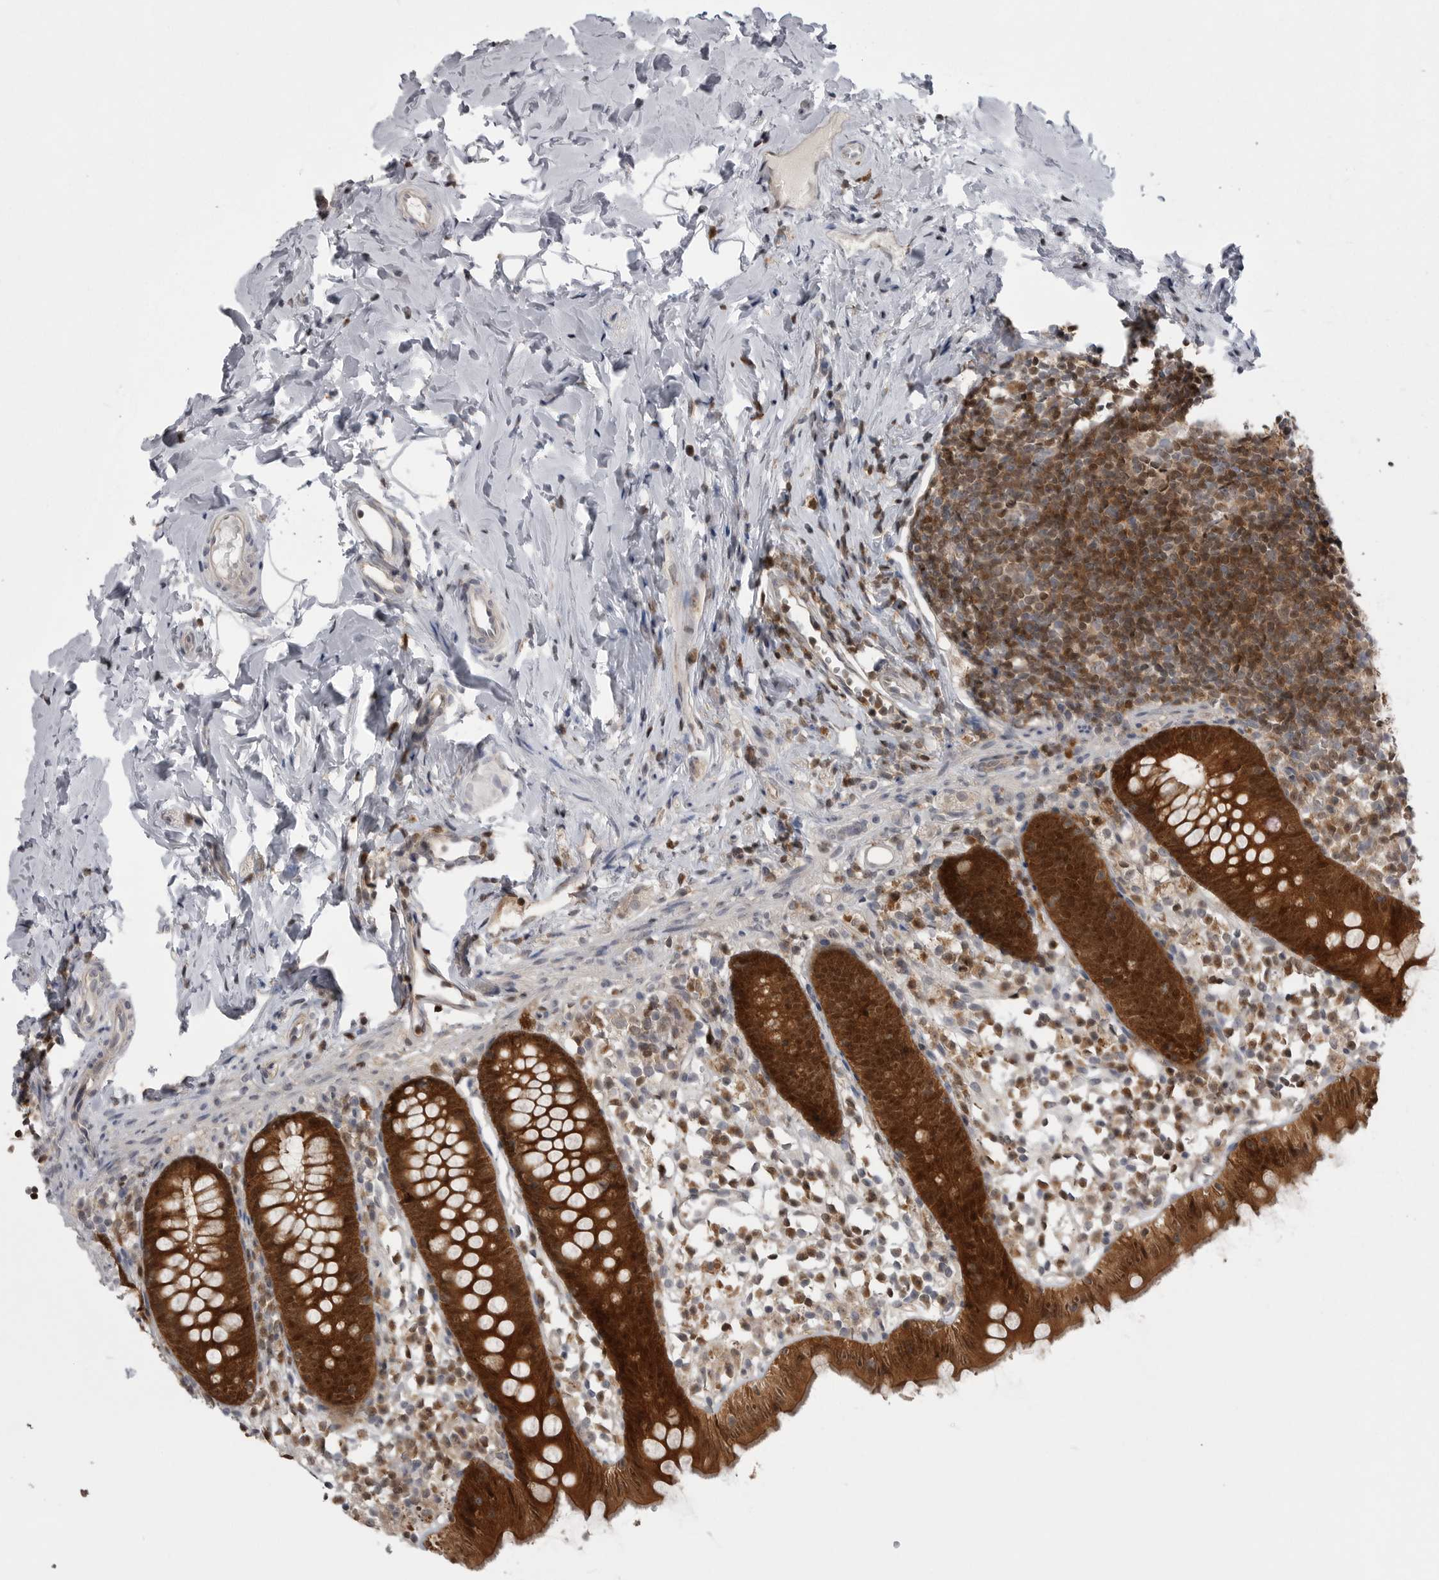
{"staining": {"intensity": "strong", "quantity": ">75%", "location": "cytoplasmic/membranous,nuclear"}, "tissue": "appendix", "cell_type": "Glandular cells", "image_type": "normal", "snomed": [{"axis": "morphology", "description": "Normal tissue, NOS"}, {"axis": "topography", "description": "Appendix"}], "caption": "An IHC micrograph of benign tissue is shown. Protein staining in brown shows strong cytoplasmic/membranous,nuclear positivity in appendix within glandular cells. (Brightfield microscopy of DAB IHC at high magnification).", "gene": "MAPK13", "patient": {"sex": "female", "age": 20}}